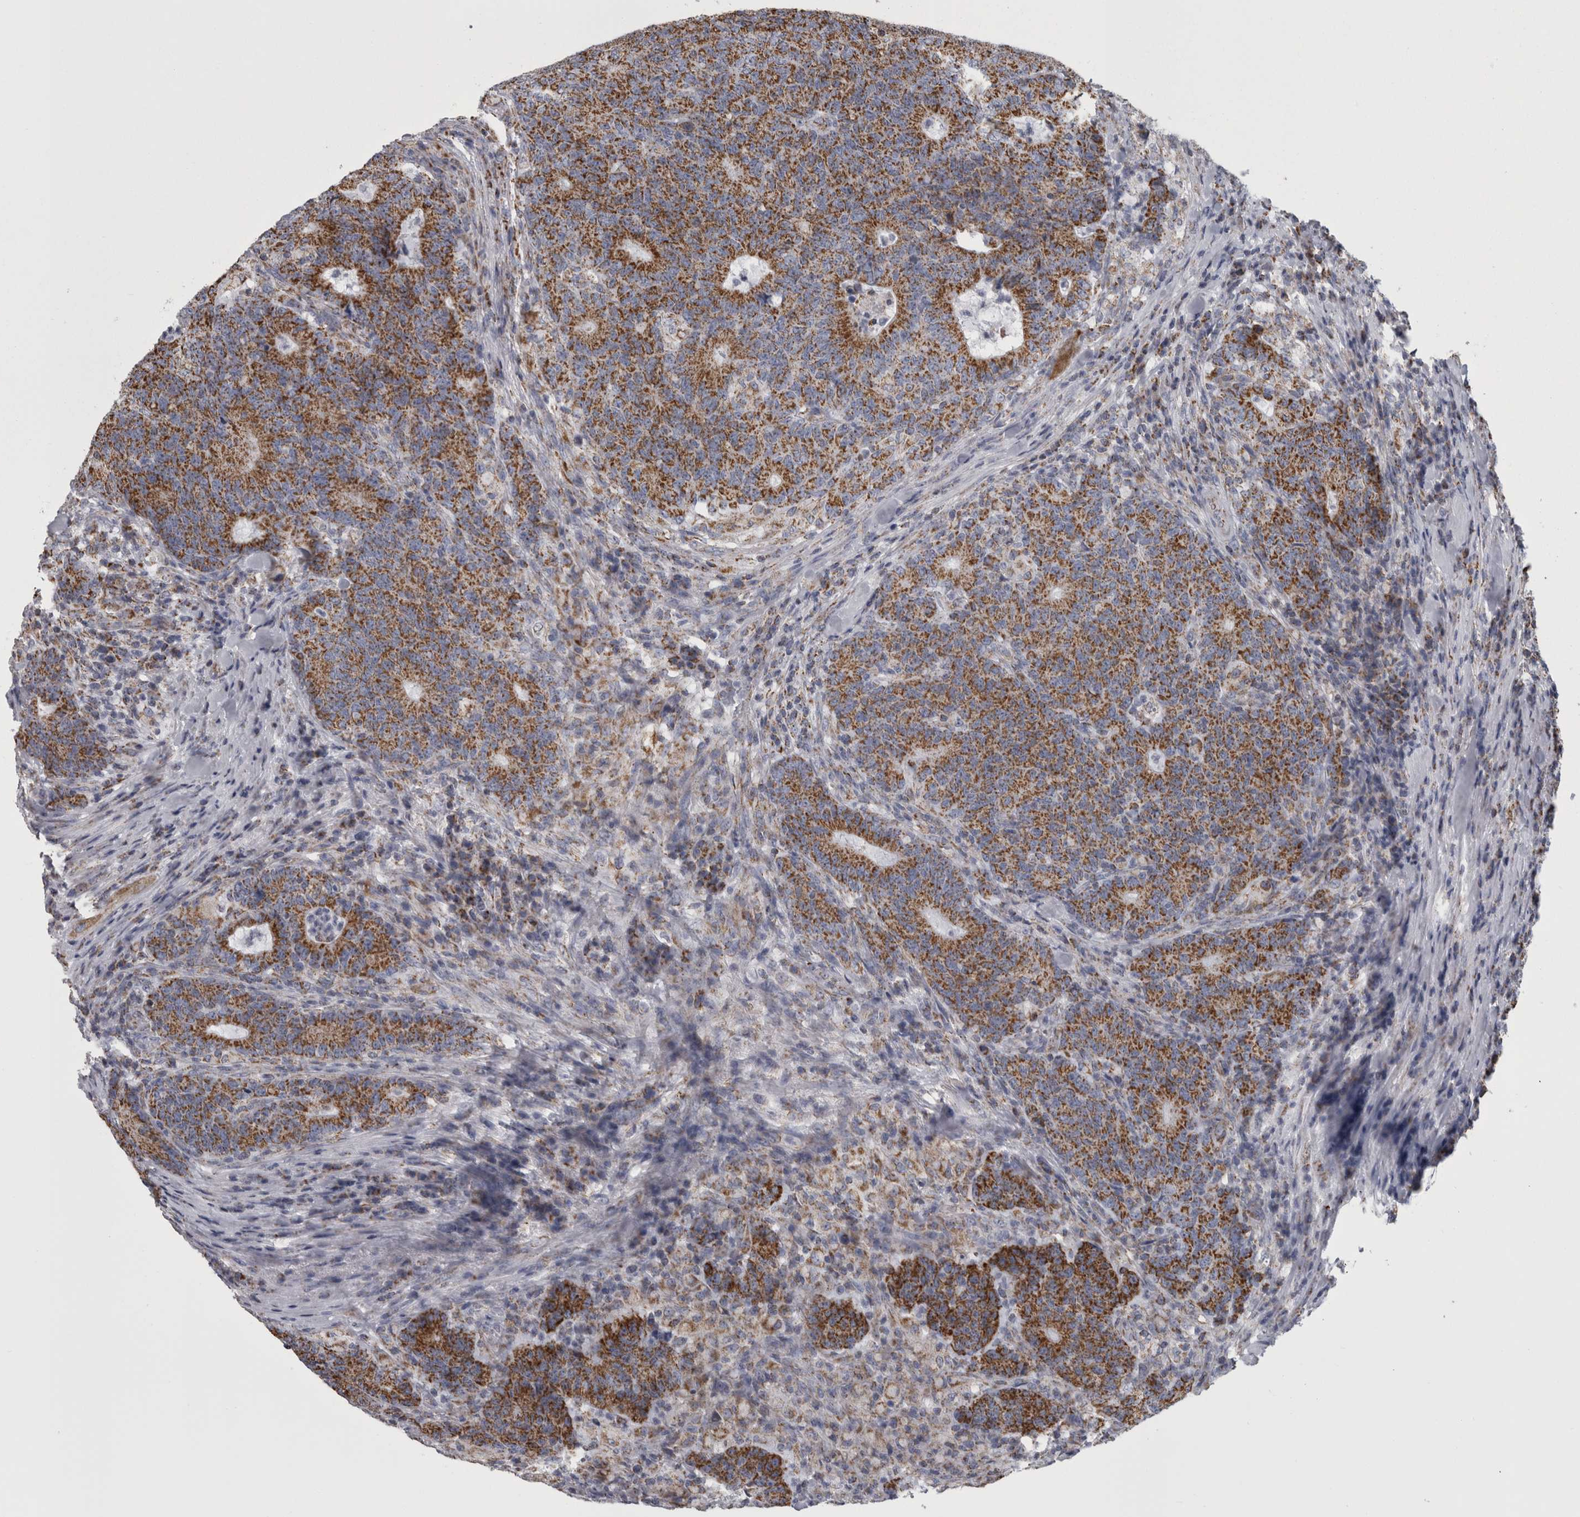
{"staining": {"intensity": "moderate", "quantity": ">75%", "location": "cytoplasmic/membranous"}, "tissue": "colorectal cancer", "cell_type": "Tumor cells", "image_type": "cancer", "snomed": [{"axis": "morphology", "description": "Normal tissue, NOS"}, {"axis": "morphology", "description": "Adenocarcinoma, NOS"}, {"axis": "topography", "description": "Colon"}], "caption": "Immunohistochemistry (IHC) micrograph of neoplastic tissue: colorectal cancer stained using immunohistochemistry (IHC) demonstrates medium levels of moderate protein expression localized specifically in the cytoplasmic/membranous of tumor cells, appearing as a cytoplasmic/membranous brown color.", "gene": "MDH2", "patient": {"sex": "female", "age": 75}}